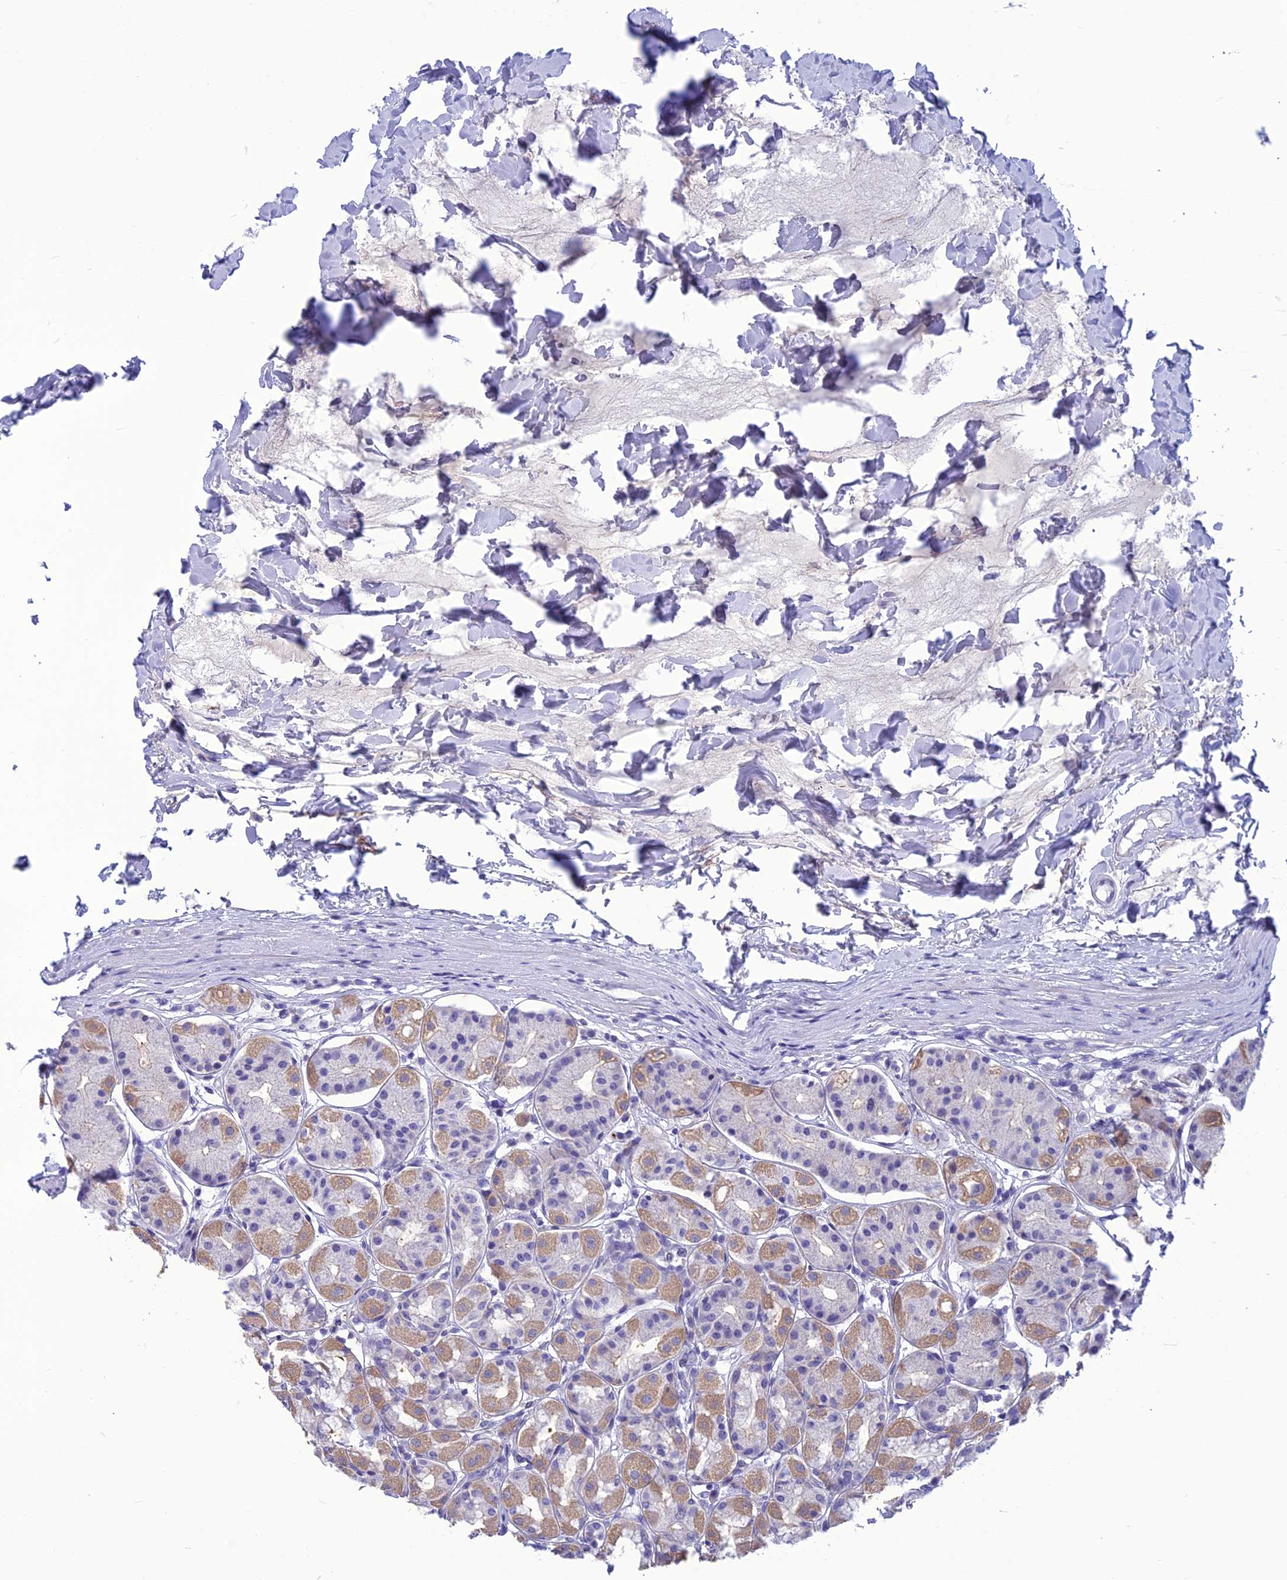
{"staining": {"intensity": "moderate", "quantity": "25%-75%", "location": "cytoplasmic/membranous"}, "tissue": "stomach", "cell_type": "Glandular cells", "image_type": "normal", "snomed": [{"axis": "morphology", "description": "Normal tissue, NOS"}, {"axis": "topography", "description": "Stomach"}, {"axis": "topography", "description": "Stomach, lower"}], "caption": "Stomach stained for a protein reveals moderate cytoplasmic/membranous positivity in glandular cells. (Brightfield microscopy of DAB IHC at high magnification).", "gene": "BBS2", "patient": {"sex": "female", "age": 56}}